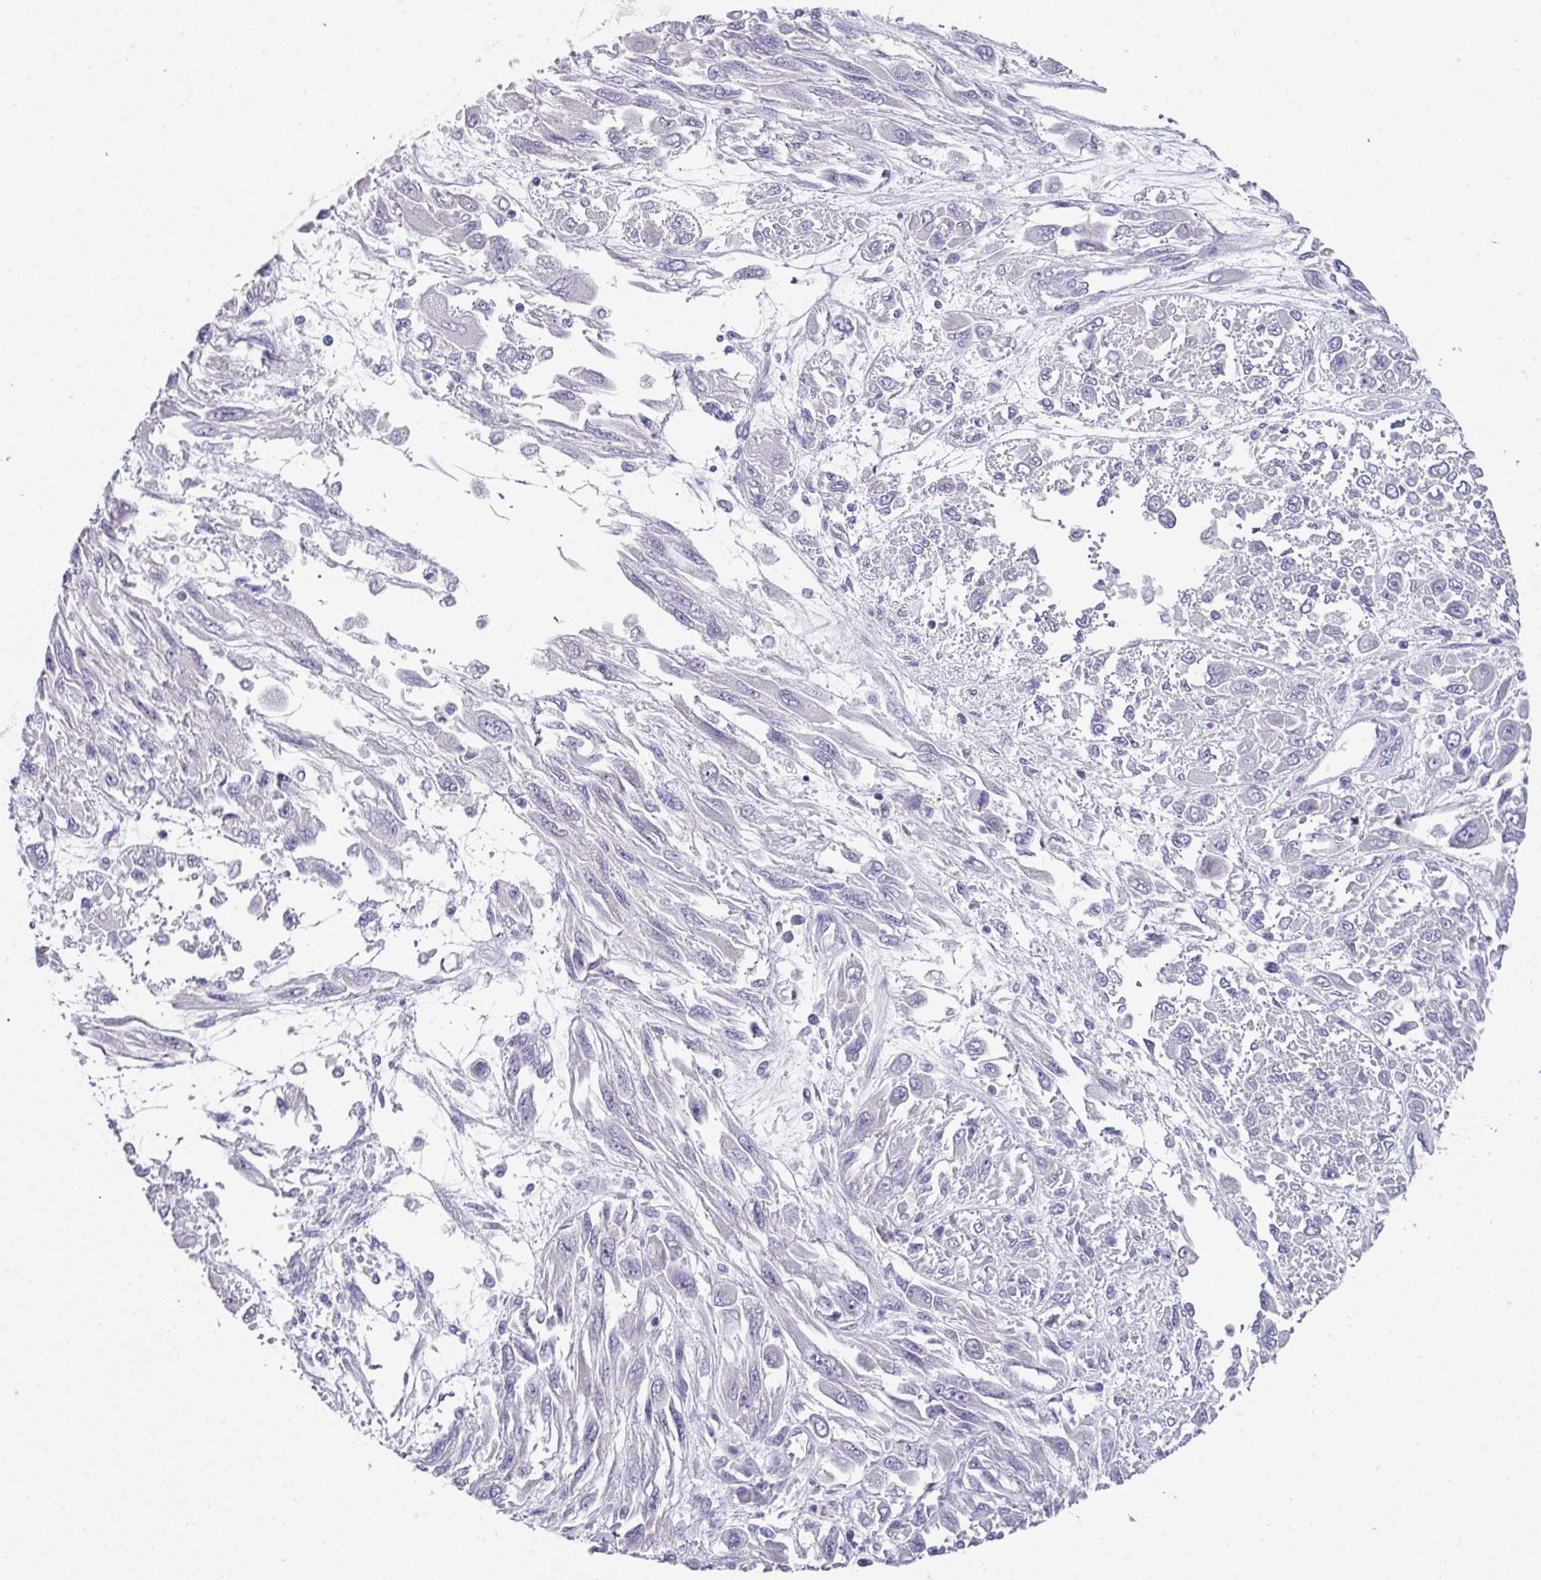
{"staining": {"intensity": "negative", "quantity": "none", "location": "none"}, "tissue": "melanoma", "cell_type": "Tumor cells", "image_type": "cancer", "snomed": [{"axis": "morphology", "description": "Malignant melanoma, NOS"}, {"axis": "topography", "description": "Skin"}], "caption": "Immunohistochemistry histopathology image of human malignant melanoma stained for a protein (brown), which shows no expression in tumor cells.", "gene": "DEFB115", "patient": {"sex": "female", "age": 91}}